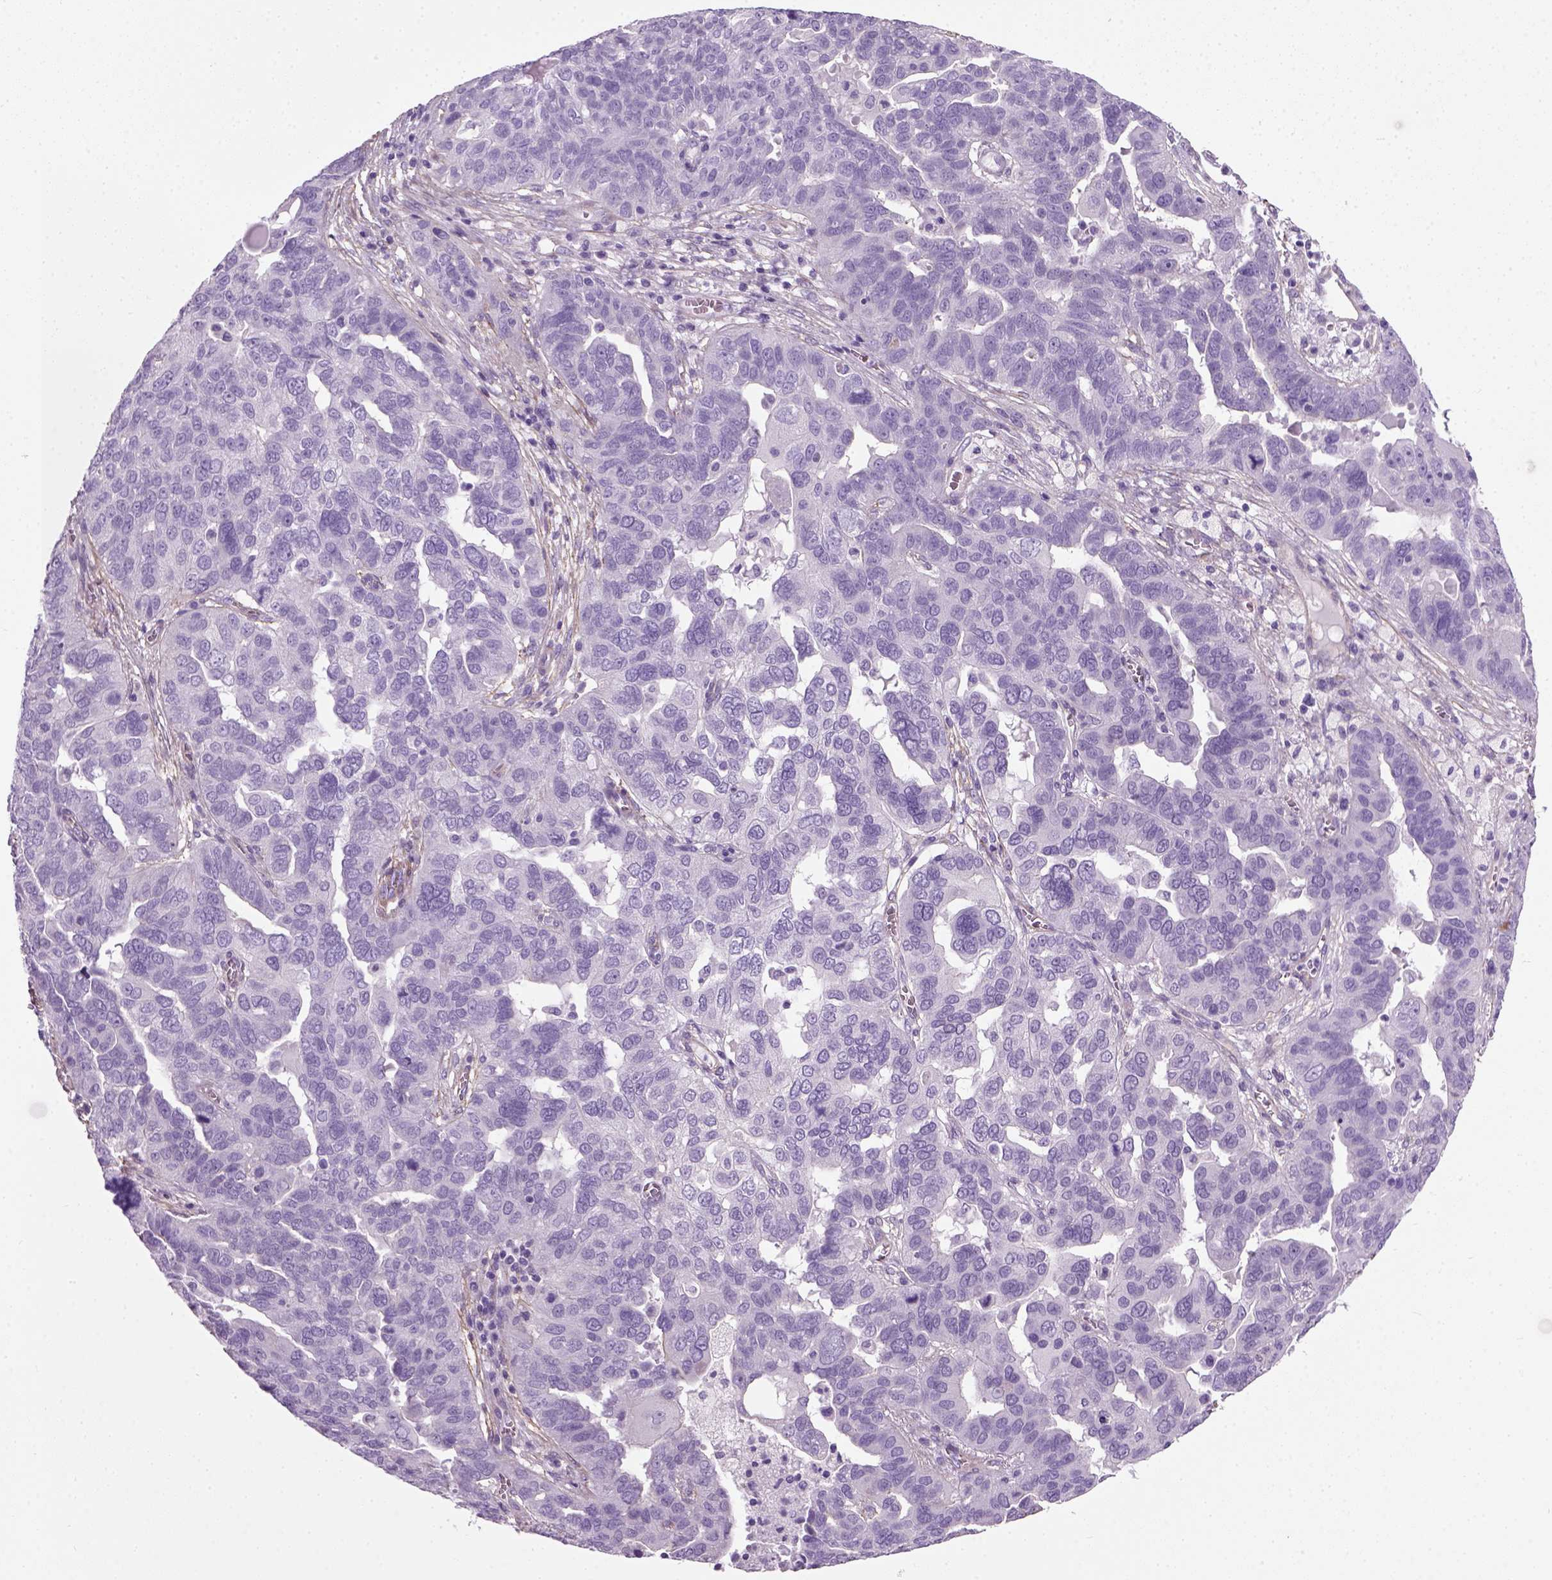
{"staining": {"intensity": "negative", "quantity": "none", "location": "none"}, "tissue": "ovarian cancer", "cell_type": "Tumor cells", "image_type": "cancer", "snomed": [{"axis": "morphology", "description": "Carcinoma, endometroid"}, {"axis": "topography", "description": "Soft tissue"}, {"axis": "topography", "description": "Ovary"}], "caption": "This histopathology image is of ovarian endometroid carcinoma stained with IHC to label a protein in brown with the nuclei are counter-stained blue. There is no positivity in tumor cells.", "gene": "FAM161A", "patient": {"sex": "female", "age": 52}}